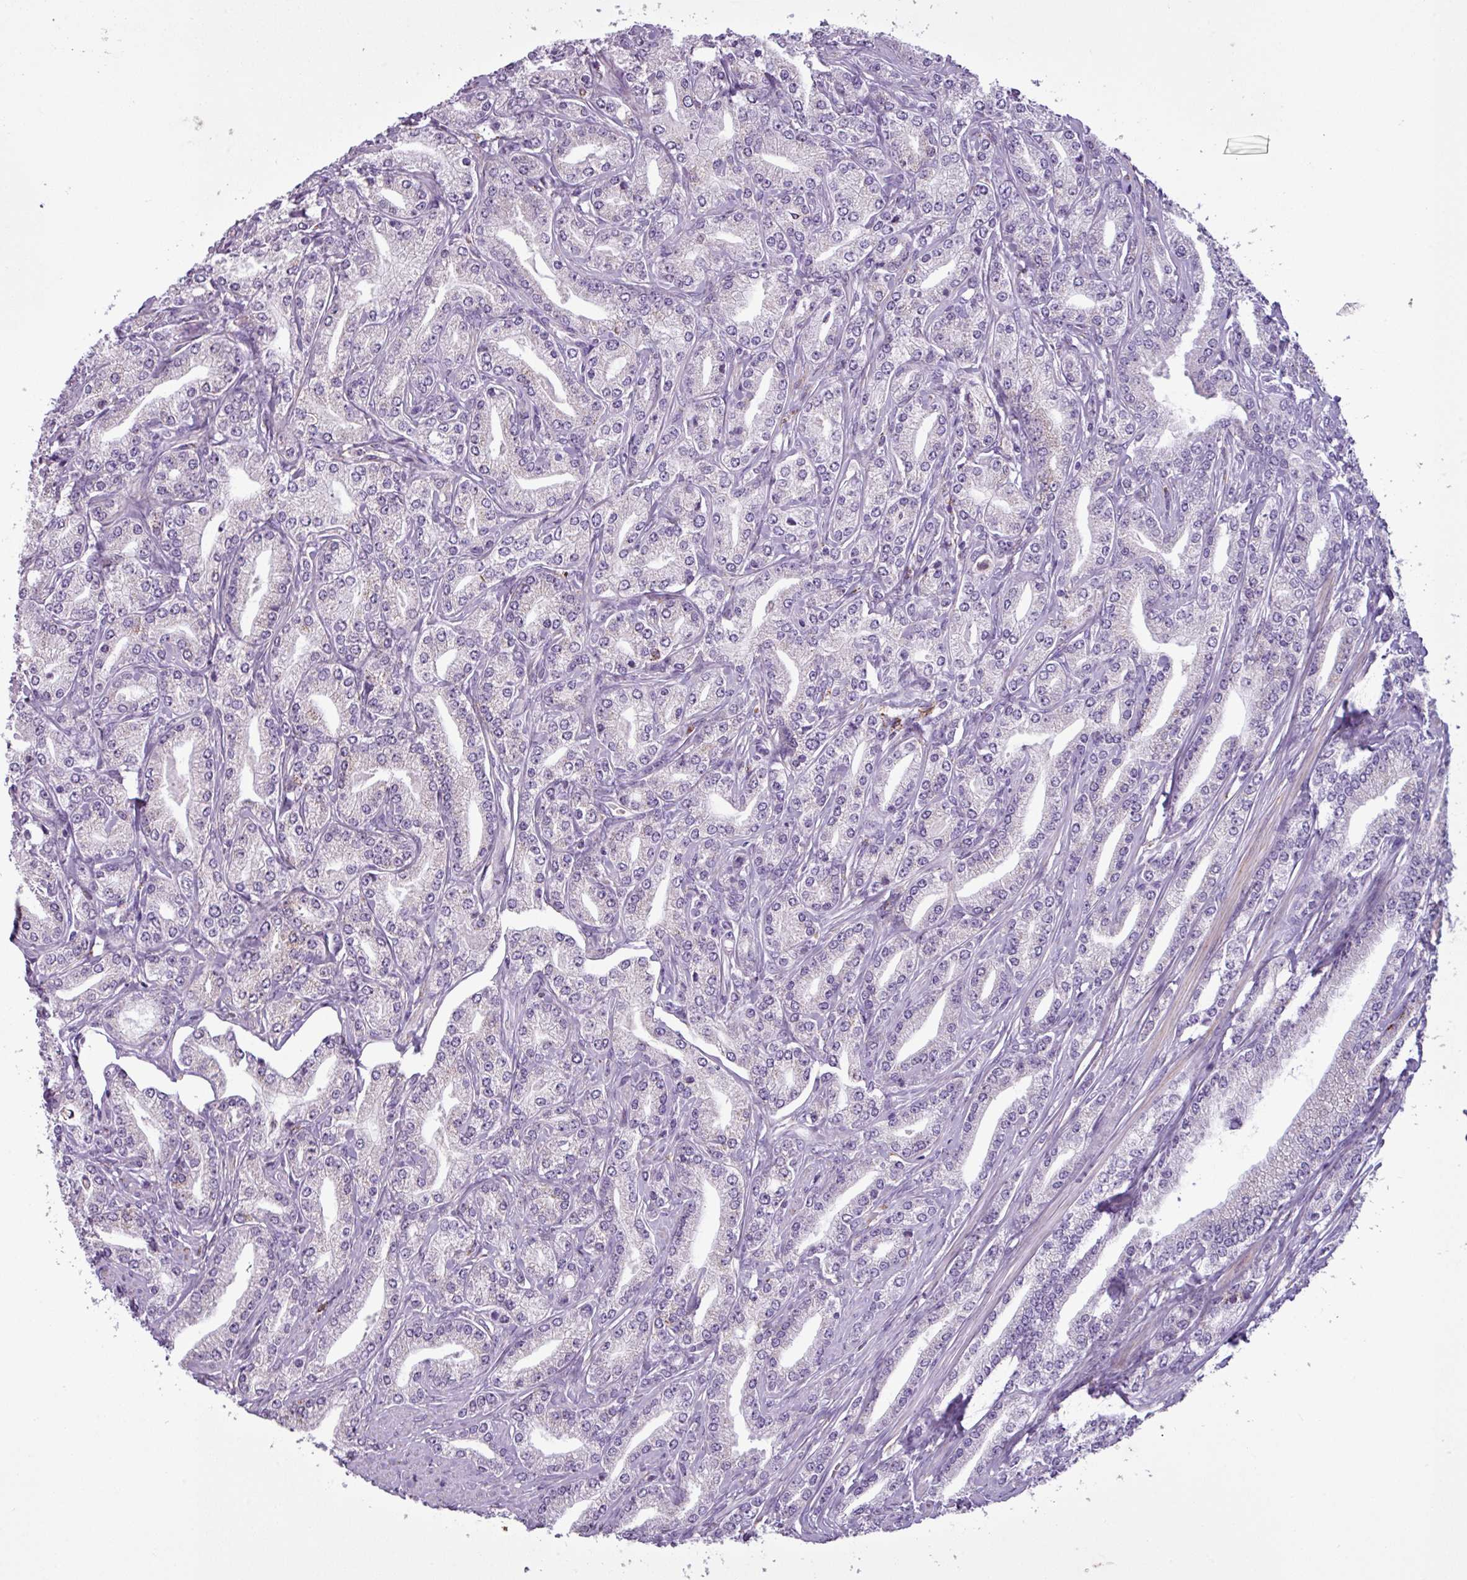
{"staining": {"intensity": "negative", "quantity": "none", "location": "none"}, "tissue": "prostate cancer", "cell_type": "Tumor cells", "image_type": "cancer", "snomed": [{"axis": "morphology", "description": "Adenocarcinoma, High grade"}, {"axis": "topography", "description": "Prostate"}], "caption": "Tumor cells are negative for protein expression in human high-grade adenocarcinoma (prostate).", "gene": "ZNF667", "patient": {"sex": "male", "age": 66}}